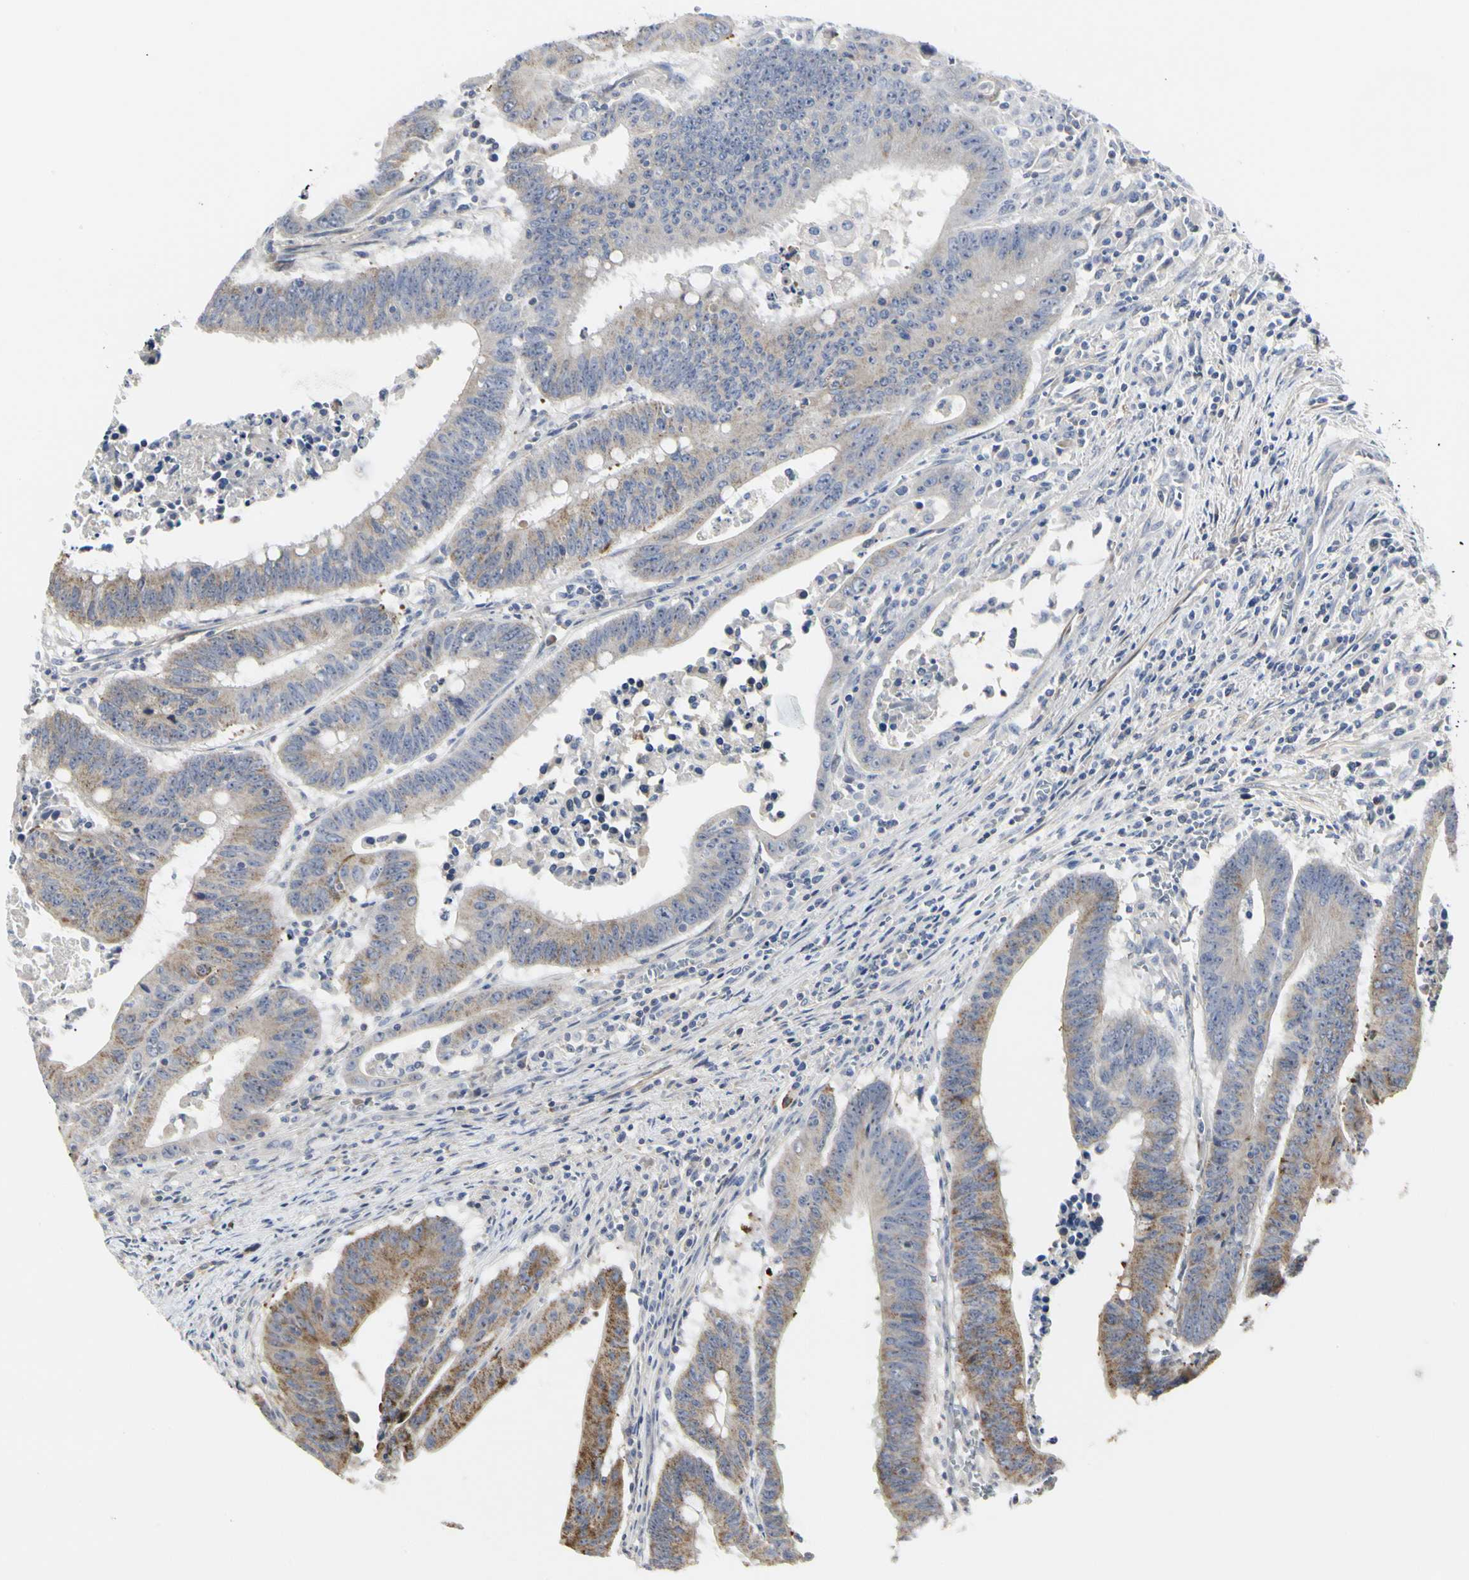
{"staining": {"intensity": "weak", "quantity": ">75%", "location": "cytoplasmic/membranous"}, "tissue": "colorectal cancer", "cell_type": "Tumor cells", "image_type": "cancer", "snomed": [{"axis": "morphology", "description": "Adenocarcinoma, NOS"}, {"axis": "topography", "description": "Colon"}], "caption": "Weak cytoplasmic/membranous staining is present in approximately >75% of tumor cells in colorectal adenocarcinoma. (IHC, brightfield microscopy, high magnification).", "gene": "SHANK2", "patient": {"sex": "male", "age": 45}}